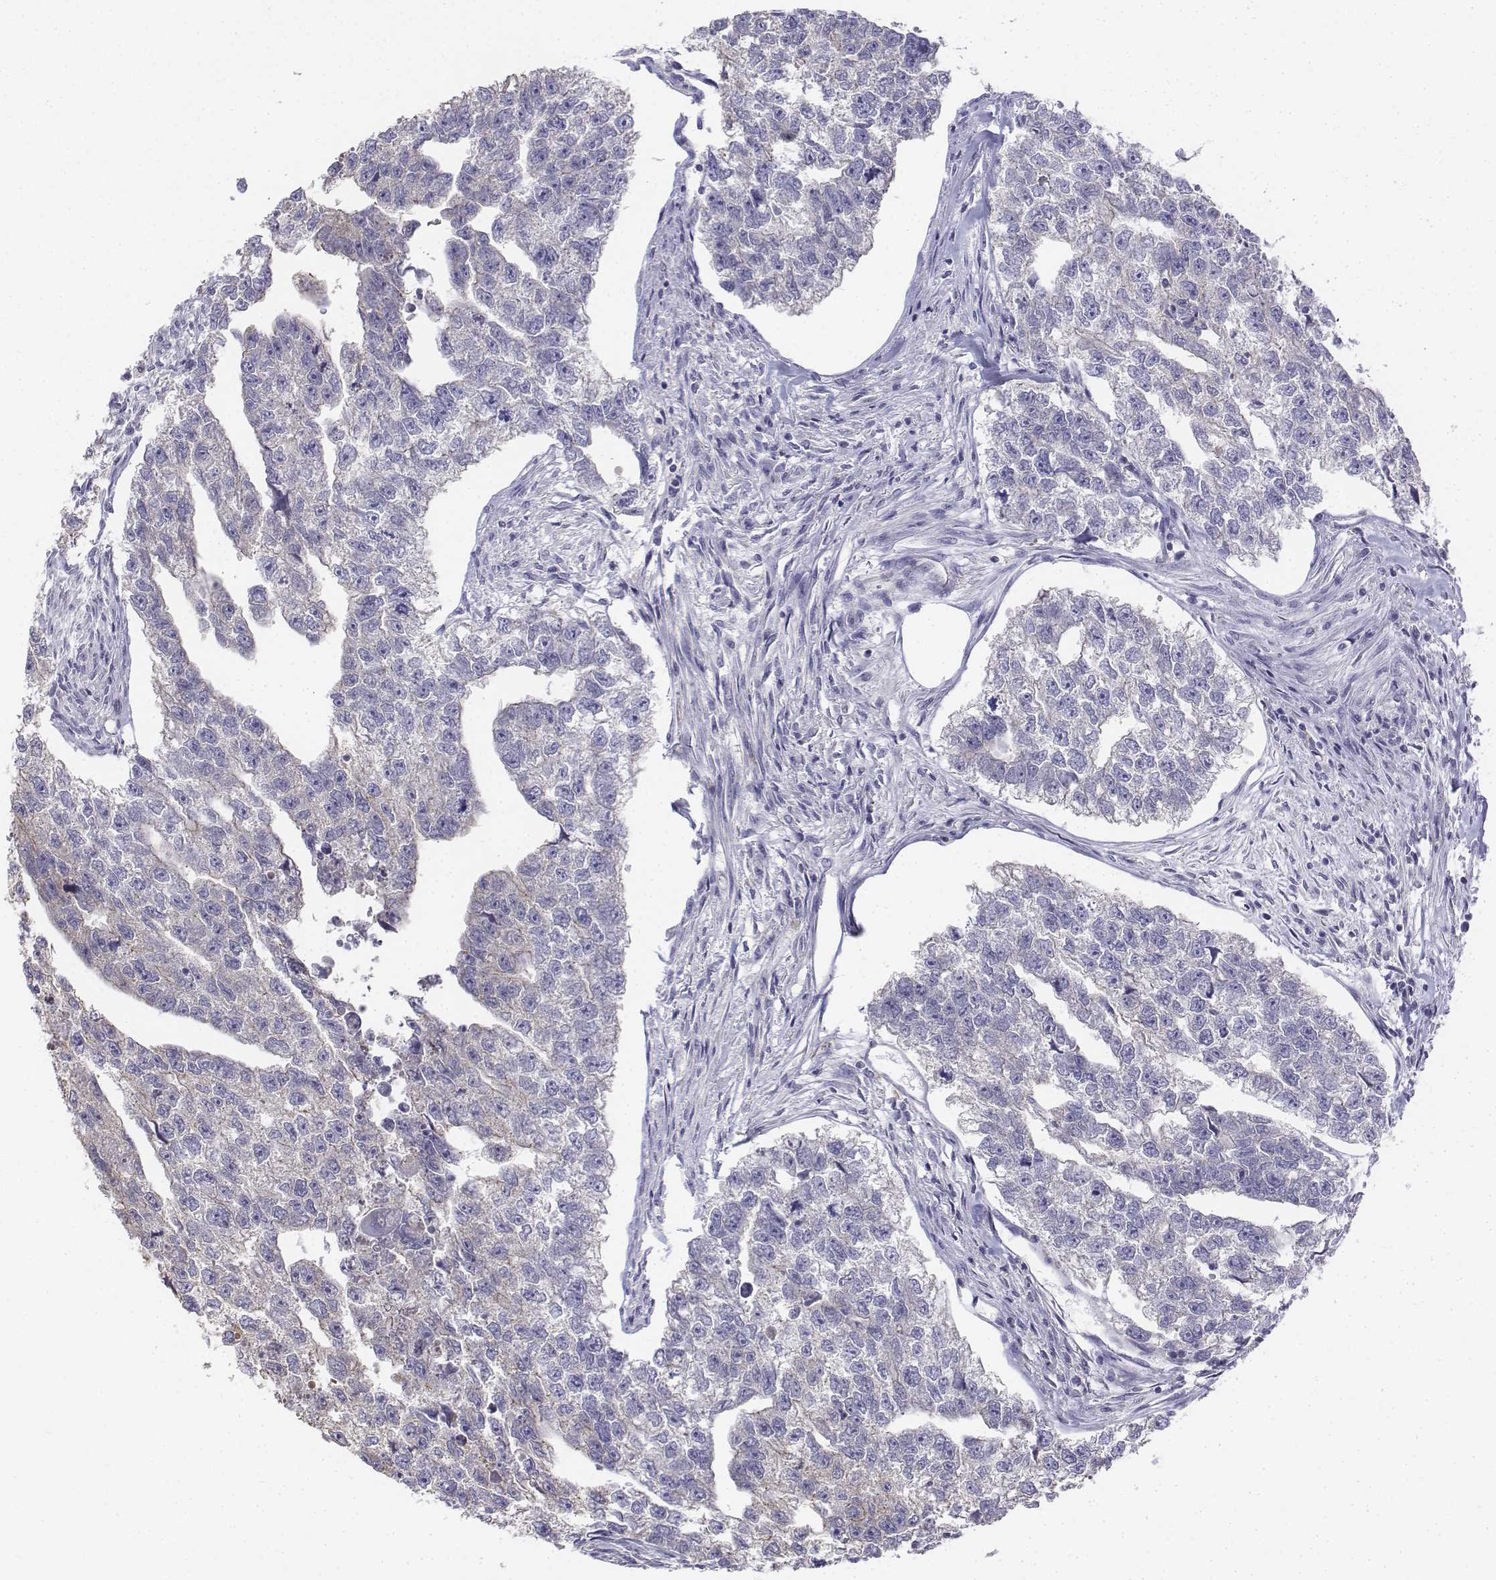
{"staining": {"intensity": "negative", "quantity": "none", "location": "none"}, "tissue": "testis cancer", "cell_type": "Tumor cells", "image_type": "cancer", "snomed": [{"axis": "morphology", "description": "Carcinoma, Embryonal, NOS"}, {"axis": "morphology", "description": "Teratoma, malignant, NOS"}, {"axis": "topography", "description": "Testis"}], "caption": "This histopathology image is of malignant teratoma (testis) stained with immunohistochemistry (IHC) to label a protein in brown with the nuclei are counter-stained blue. There is no expression in tumor cells.", "gene": "LGSN", "patient": {"sex": "male", "age": 44}}